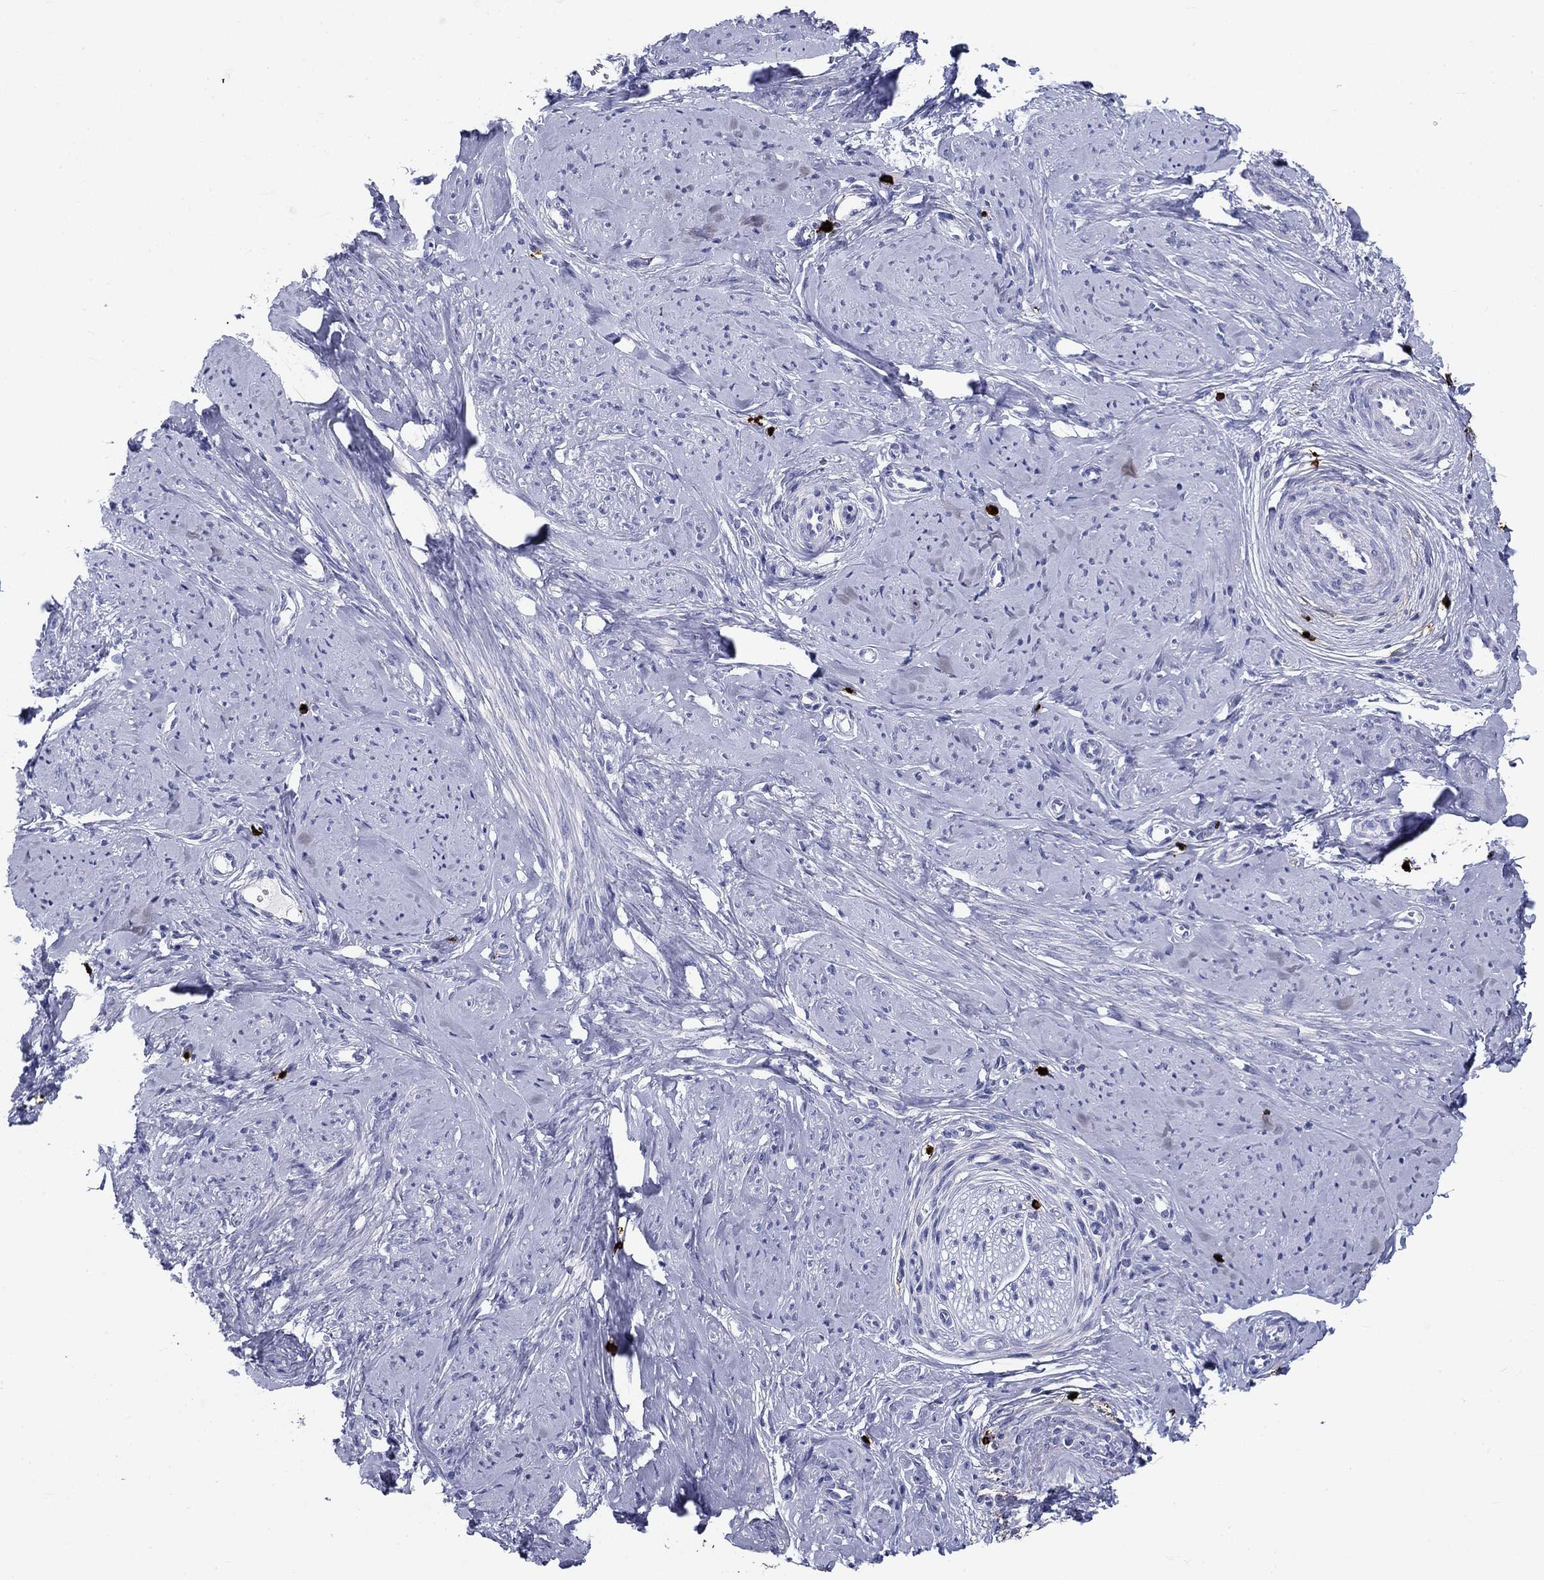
{"staining": {"intensity": "negative", "quantity": "none", "location": "none"}, "tissue": "smooth muscle", "cell_type": "Smooth muscle cells", "image_type": "normal", "snomed": [{"axis": "morphology", "description": "Normal tissue, NOS"}, {"axis": "topography", "description": "Smooth muscle"}], "caption": "Immunohistochemistry histopathology image of normal smooth muscle: smooth muscle stained with DAB (3,3'-diaminobenzidine) reveals no significant protein positivity in smooth muscle cells.", "gene": "CD40LG", "patient": {"sex": "female", "age": 48}}